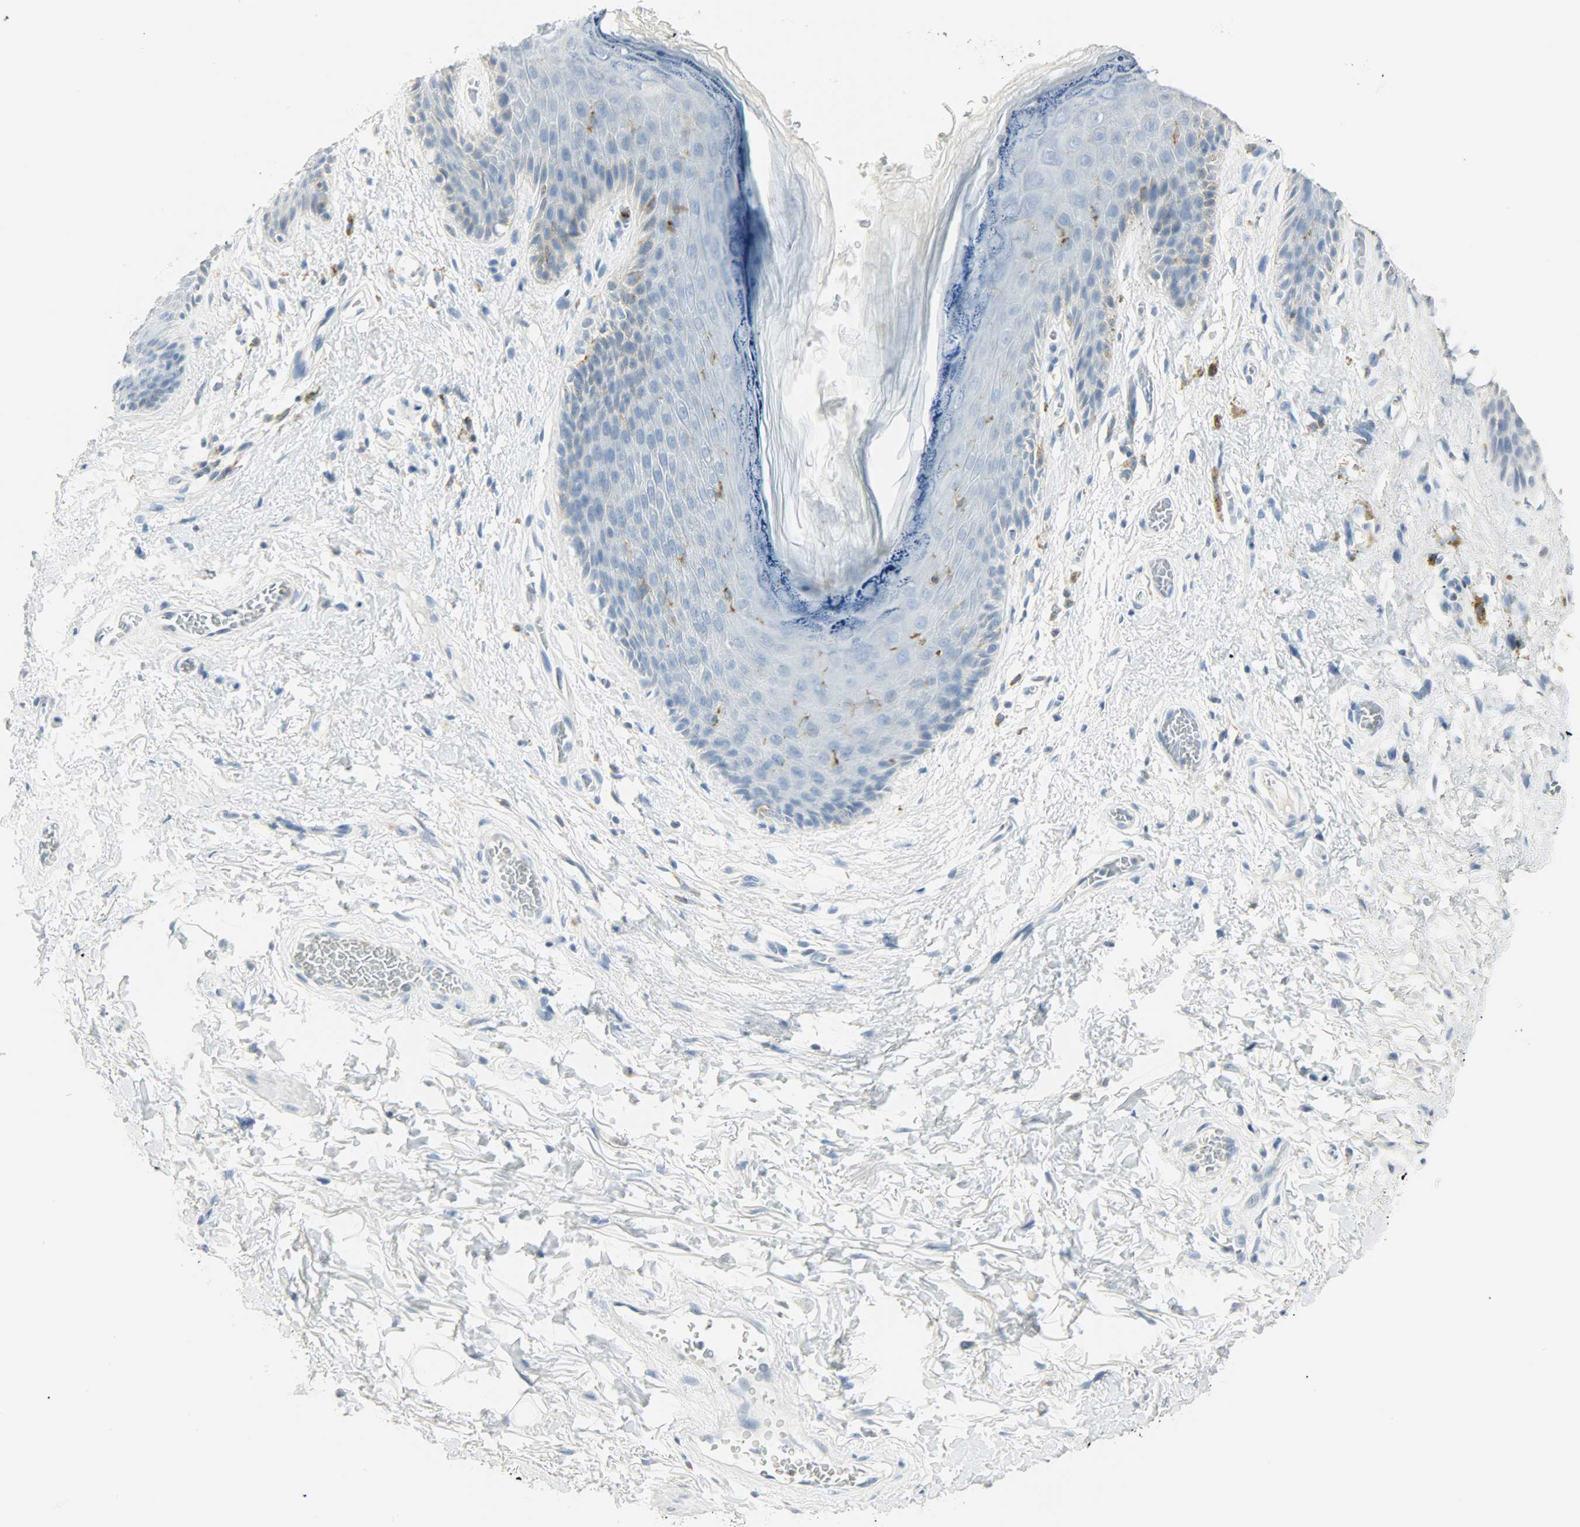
{"staining": {"intensity": "weak", "quantity": "<25%", "location": "cytoplasmic/membranous"}, "tissue": "skin", "cell_type": "Epidermal cells", "image_type": "normal", "snomed": [{"axis": "morphology", "description": "Normal tissue, NOS"}, {"axis": "topography", "description": "Anal"}], "caption": "Micrograph shows no significant protein staining in epidermal cells of benign skin. (DAB IHC visualized using brightfield microscopy, high magnification).", "gene": "PTPN6", "patient": {"sex": "female", "age": 46}}